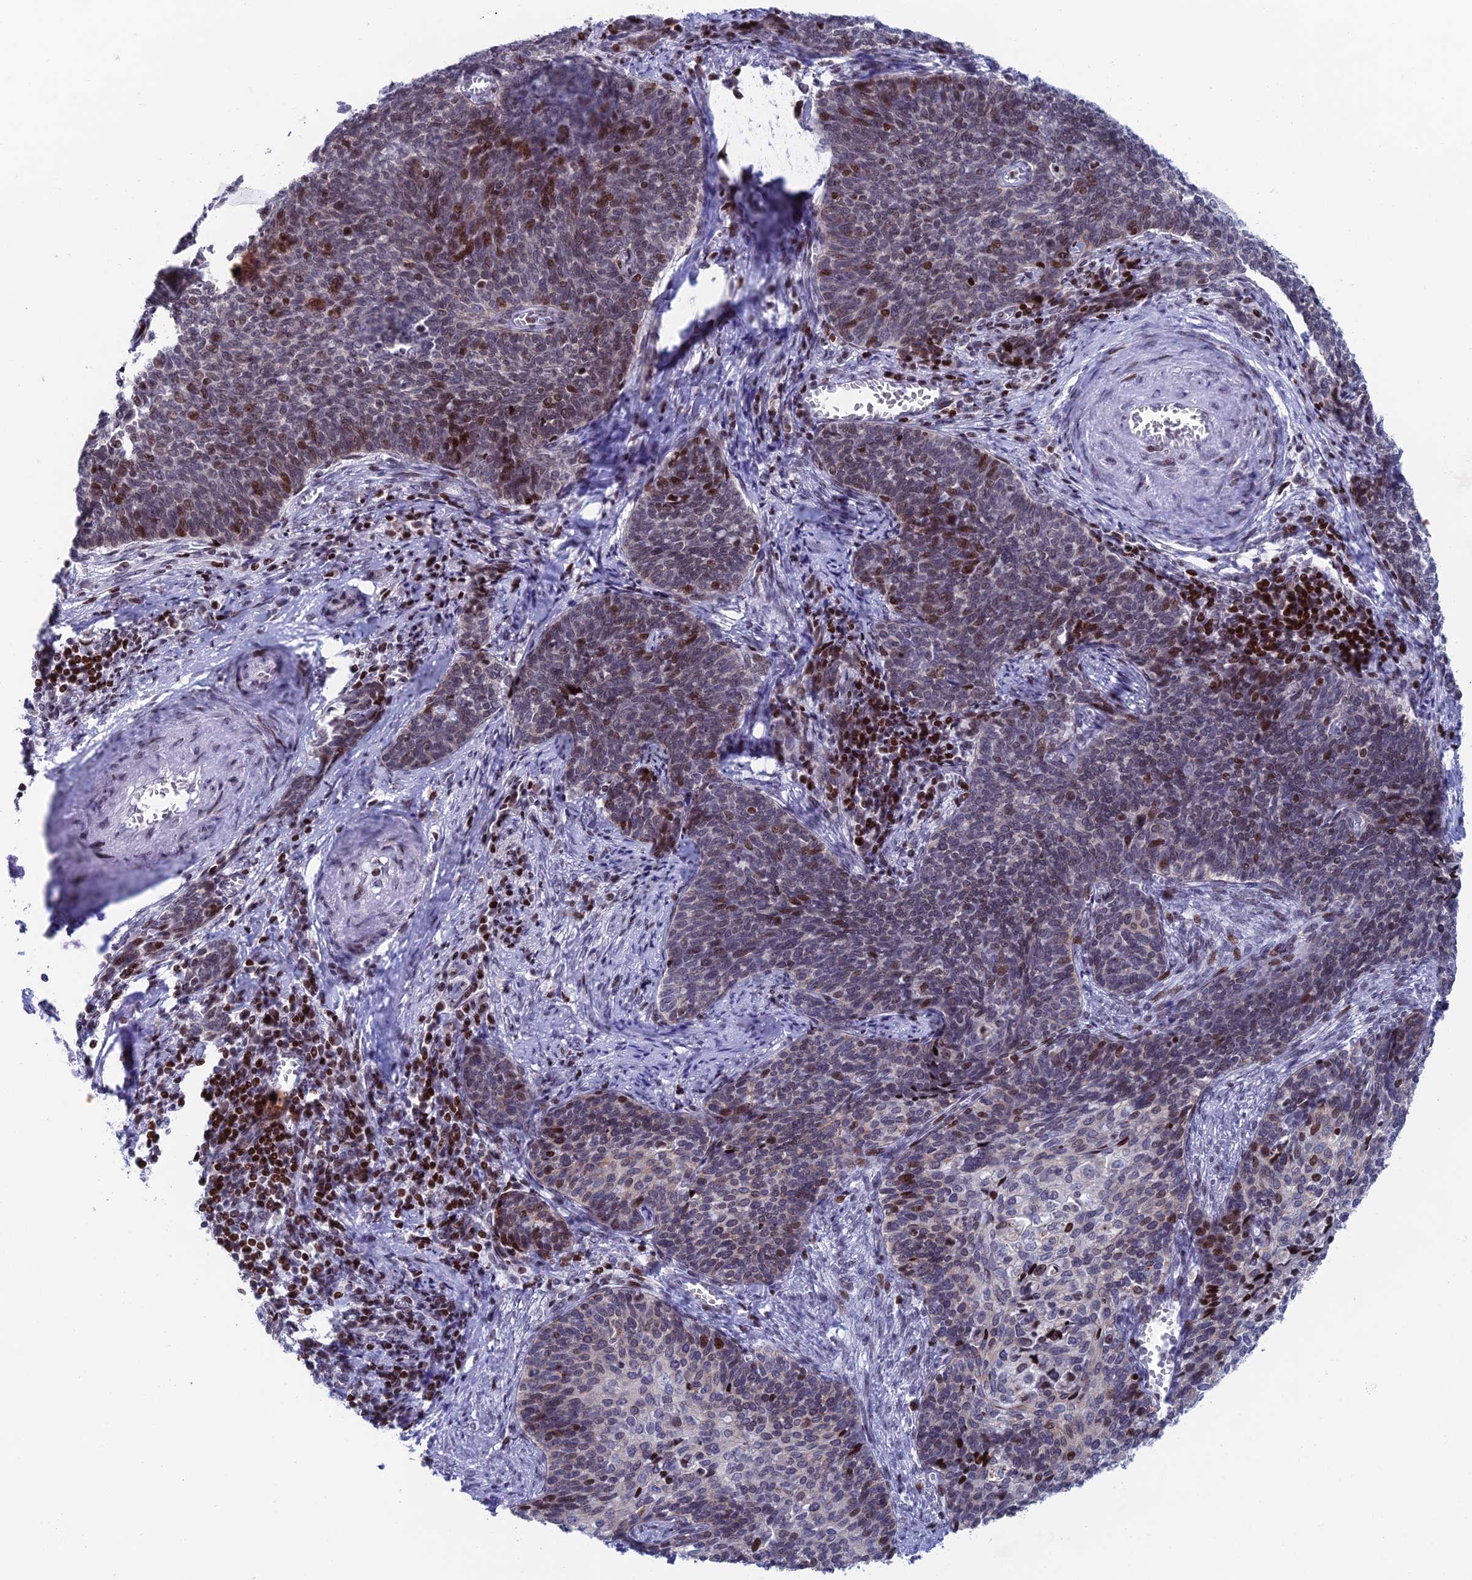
{"staining": {"intensity": "strong", "quantity": "<25%", "location": "nuclear"}, "tissue": "cervical cancer", "cell_type": "Tumor cells", "image_type": "cancer", "snomed": [{"axis": "morphology", "description": "Squamous cell carcinoma, NOS"}, {"axis": "topography", "description": "Cervix"}], "caption": "This is an image of immunohistochemistry staining of squamous cell carcinoma (cervical), which shows strong expression in the nuclear of tumor cells.", "gene": "AFF3", "patient": {"sex": "female", "age": 39}}